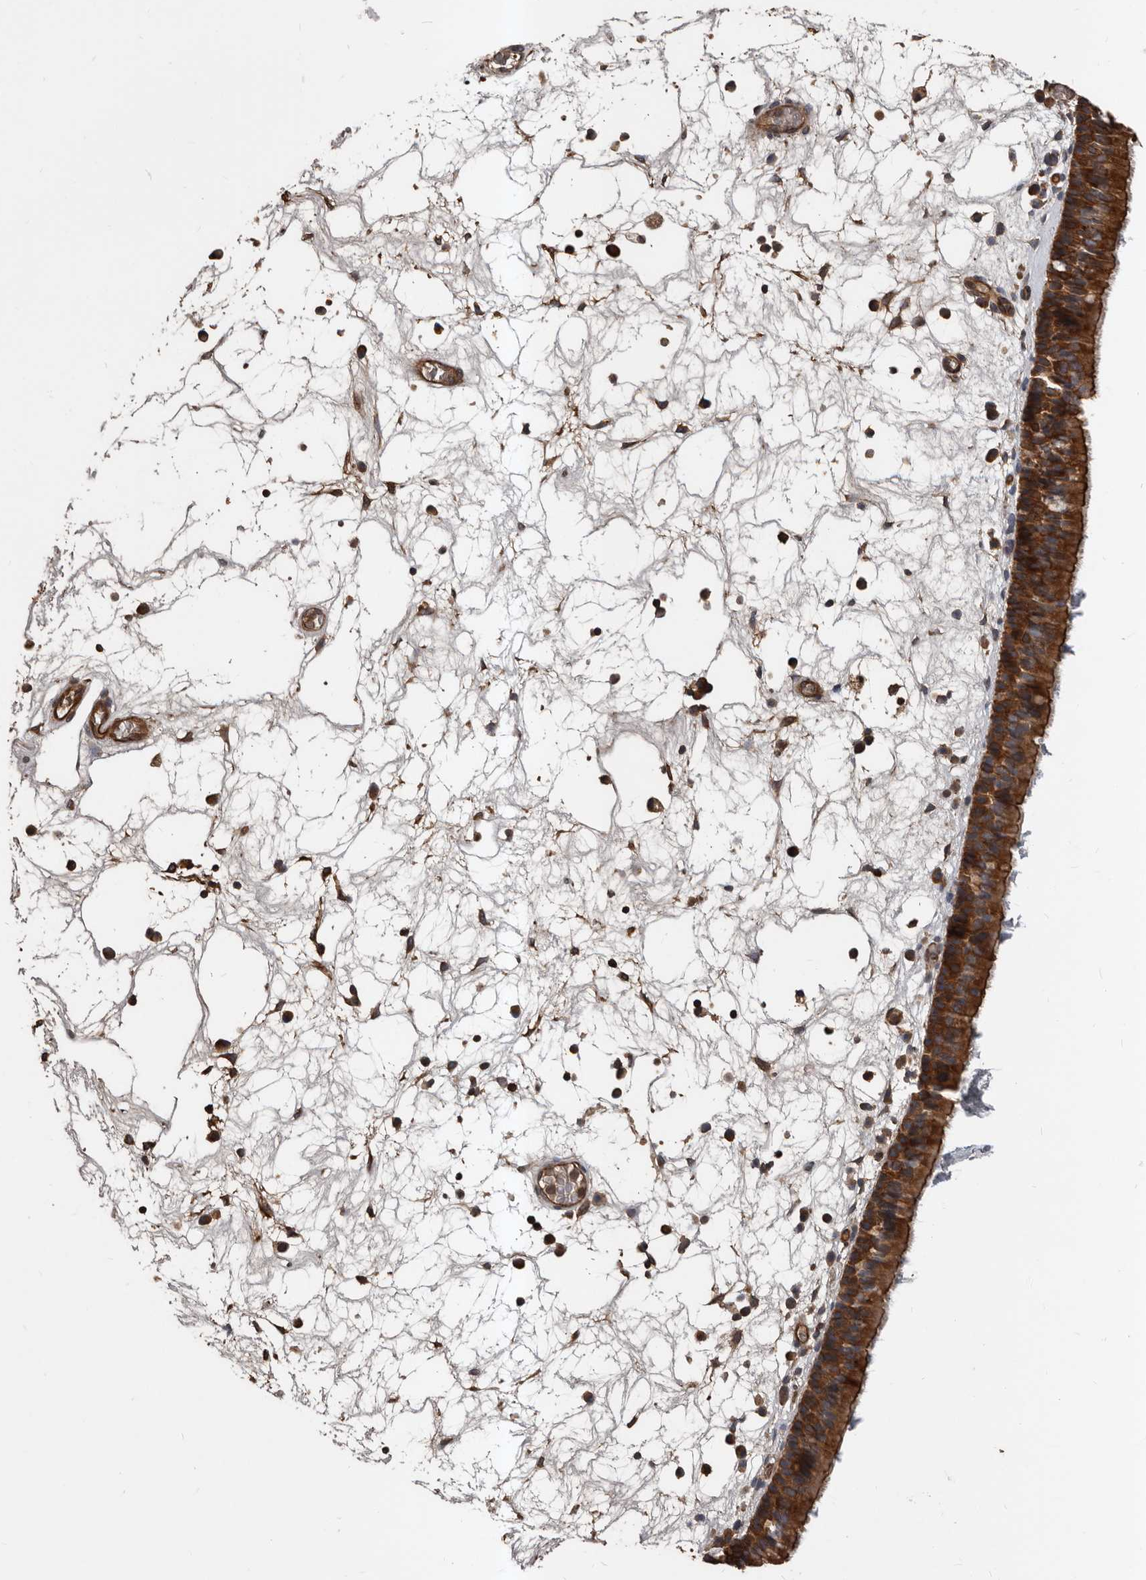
{"staining": {"intensity": "strong", "quantity": ">75%", "location": "cytoplasmic/membranous"}, "tissue": "nasopharynx", "cell_type": "Respiratory epithelial cells", "image_type": "normal", "snomed": [{"axis": "morphology", "description": "Normal tissue, NOS"}, {"axis": "morphology", "description": "Inflammation, NOS"}, {"axis": "morphology", "description": "Malignant melanoma, Metastatic site"}, {"axis": "topography", "description": "Nasopharynx"}], "caption": "DAB (3,3'-diaminobenzidine) immunohistochemical staining of benign human nasopharynx demonstrates strong cytoplasmic/membranous protein staining in approximately >75% of respiratory epithelial cells. Using DAB (brown) and hematoxylin (blue) stains, captured at high magnification using brightfield microscopy.", "gene": "PNRC2", "patient": {"sex": "male", "age": 70}}